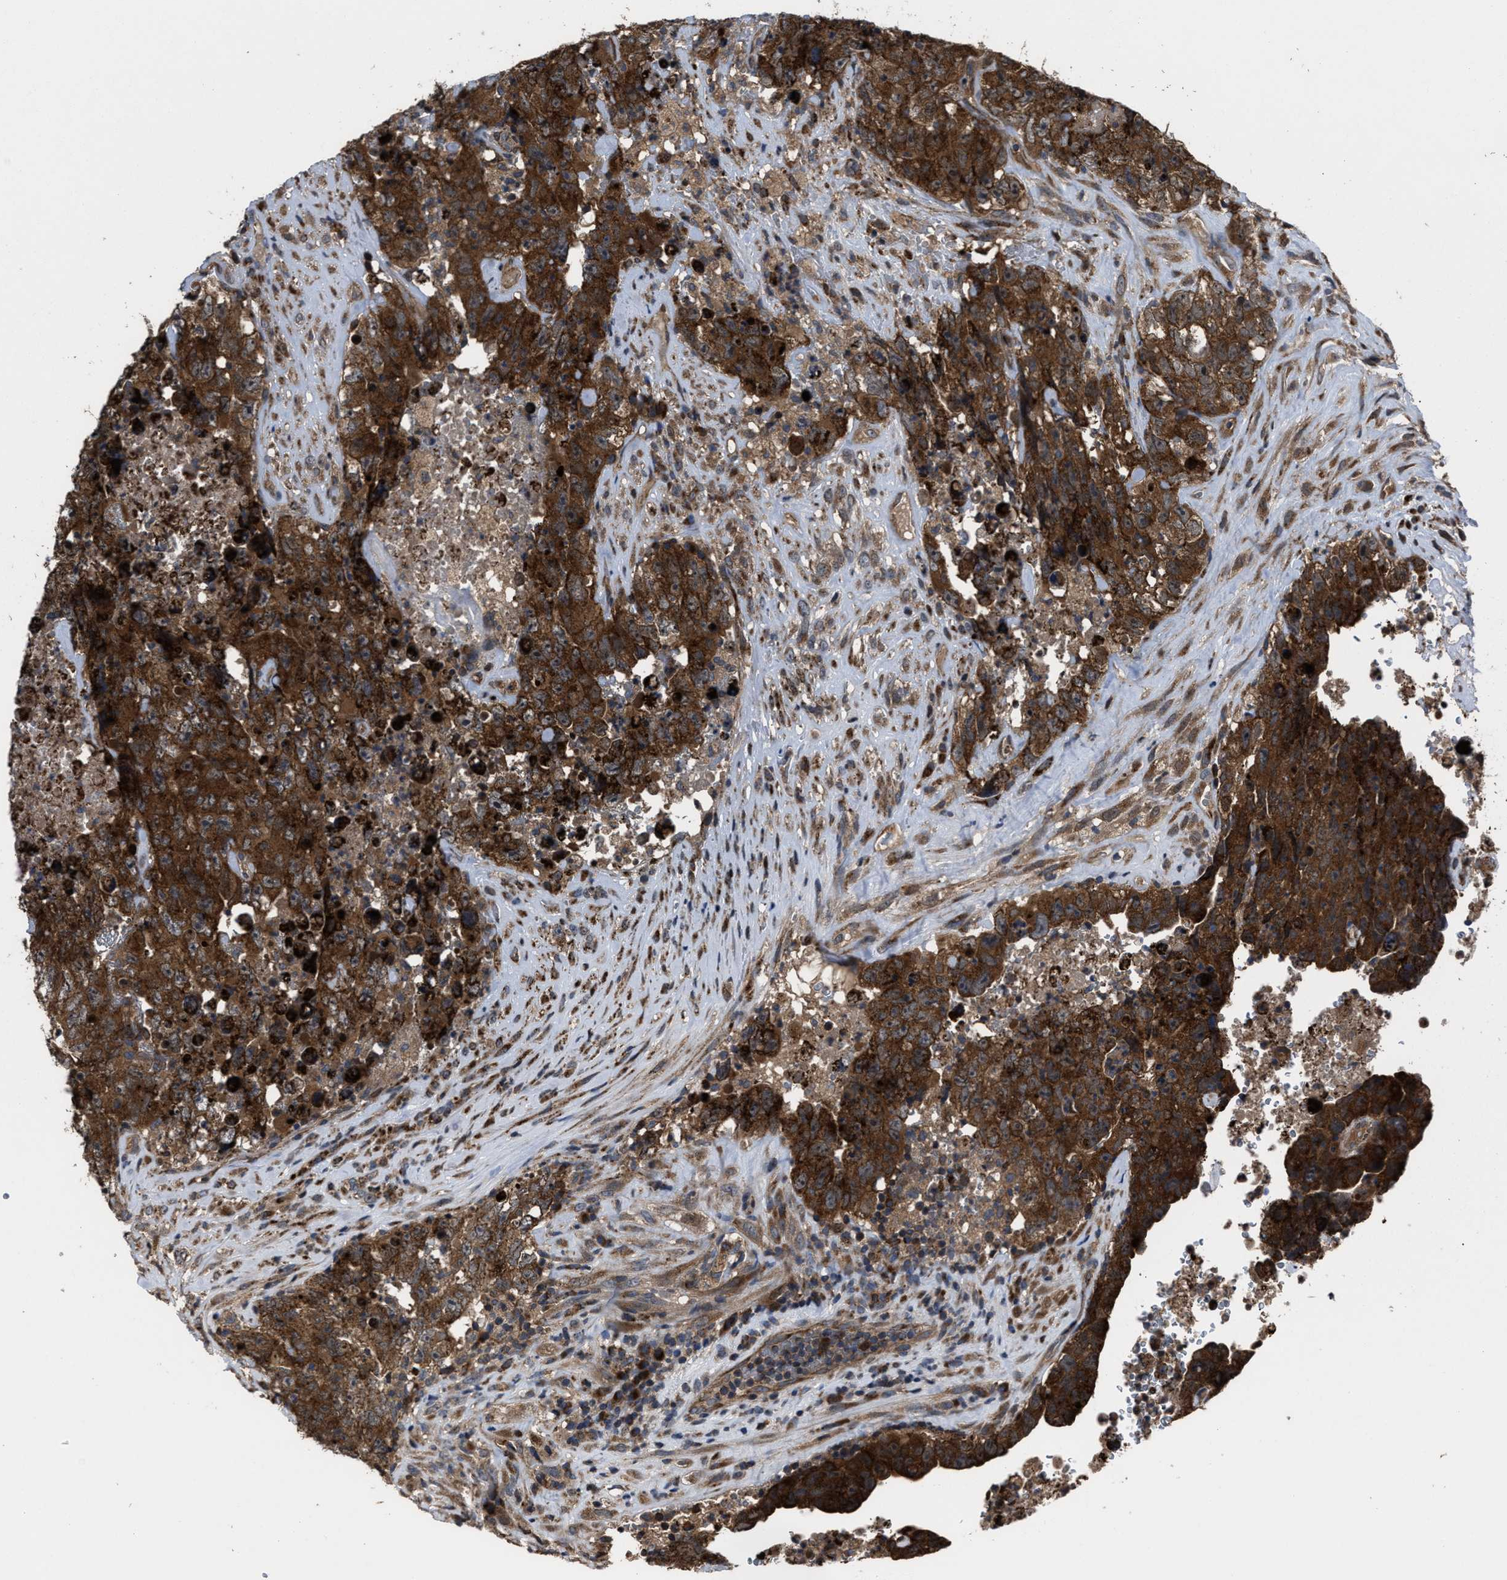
{"staining": {"intensity": "strong", "quantity": ">75%", "location": "cytoplasmic/membranous"}, "tissue": "testis cancer", "cell_type": "Tumor cells", "image_type": "cancer", "snomed": [{"axis": "morphology", "description": "Carcinoma, Embryonal, NOS"}, {"axis": "topography", "description": "Testis"}], "caption": "There is high levels of strong cytoplasmic/membranous positivity in tumor cells of testis cancer (embryonal carcinoma), as demonstrated by immunohistochemical staining (brown color).", "gene": "PASK", "patient": {"sex": "male", "age": 32}}